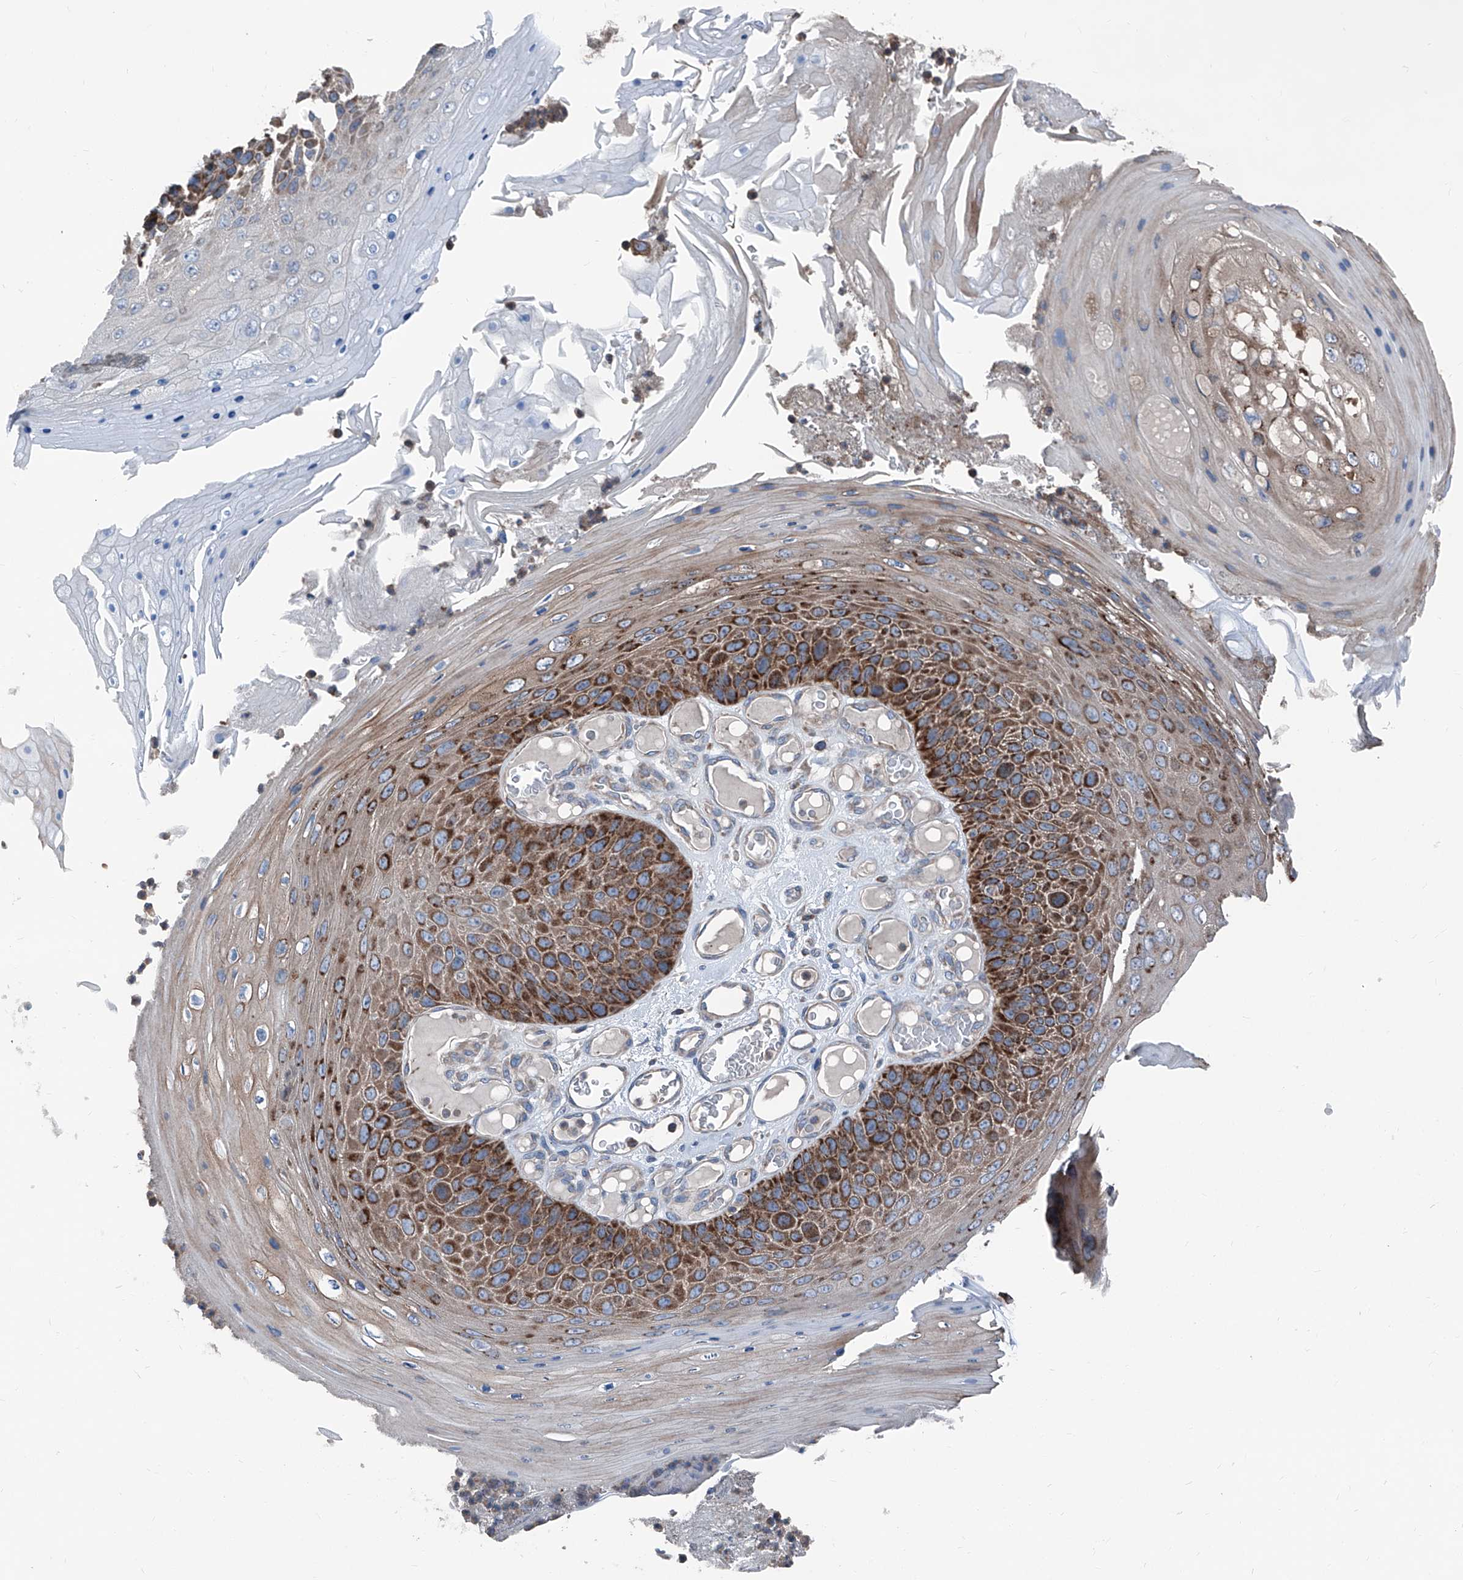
{"staining": {"intensity": "strong", "quantity": ">75%", "location": "cytoplasmic/membranous"}, "tissue": "skin cancer", "cell_type": "Tumor cells", "image_type": "cancer", "snomed": [{"axis": "morphology", "description": "Squamous cell carcinoma, NOS"}, {"axis": "topography", "description": "Skin"}], "caption": "Brown immunohistochemical staining in human skin squamous cell carcinoma exhibits strong cytoplasmic/membranous staining in about >75% of tumor cells.", "gene": "GPAT3", "patient": {"sex": "female", "age": 88}}